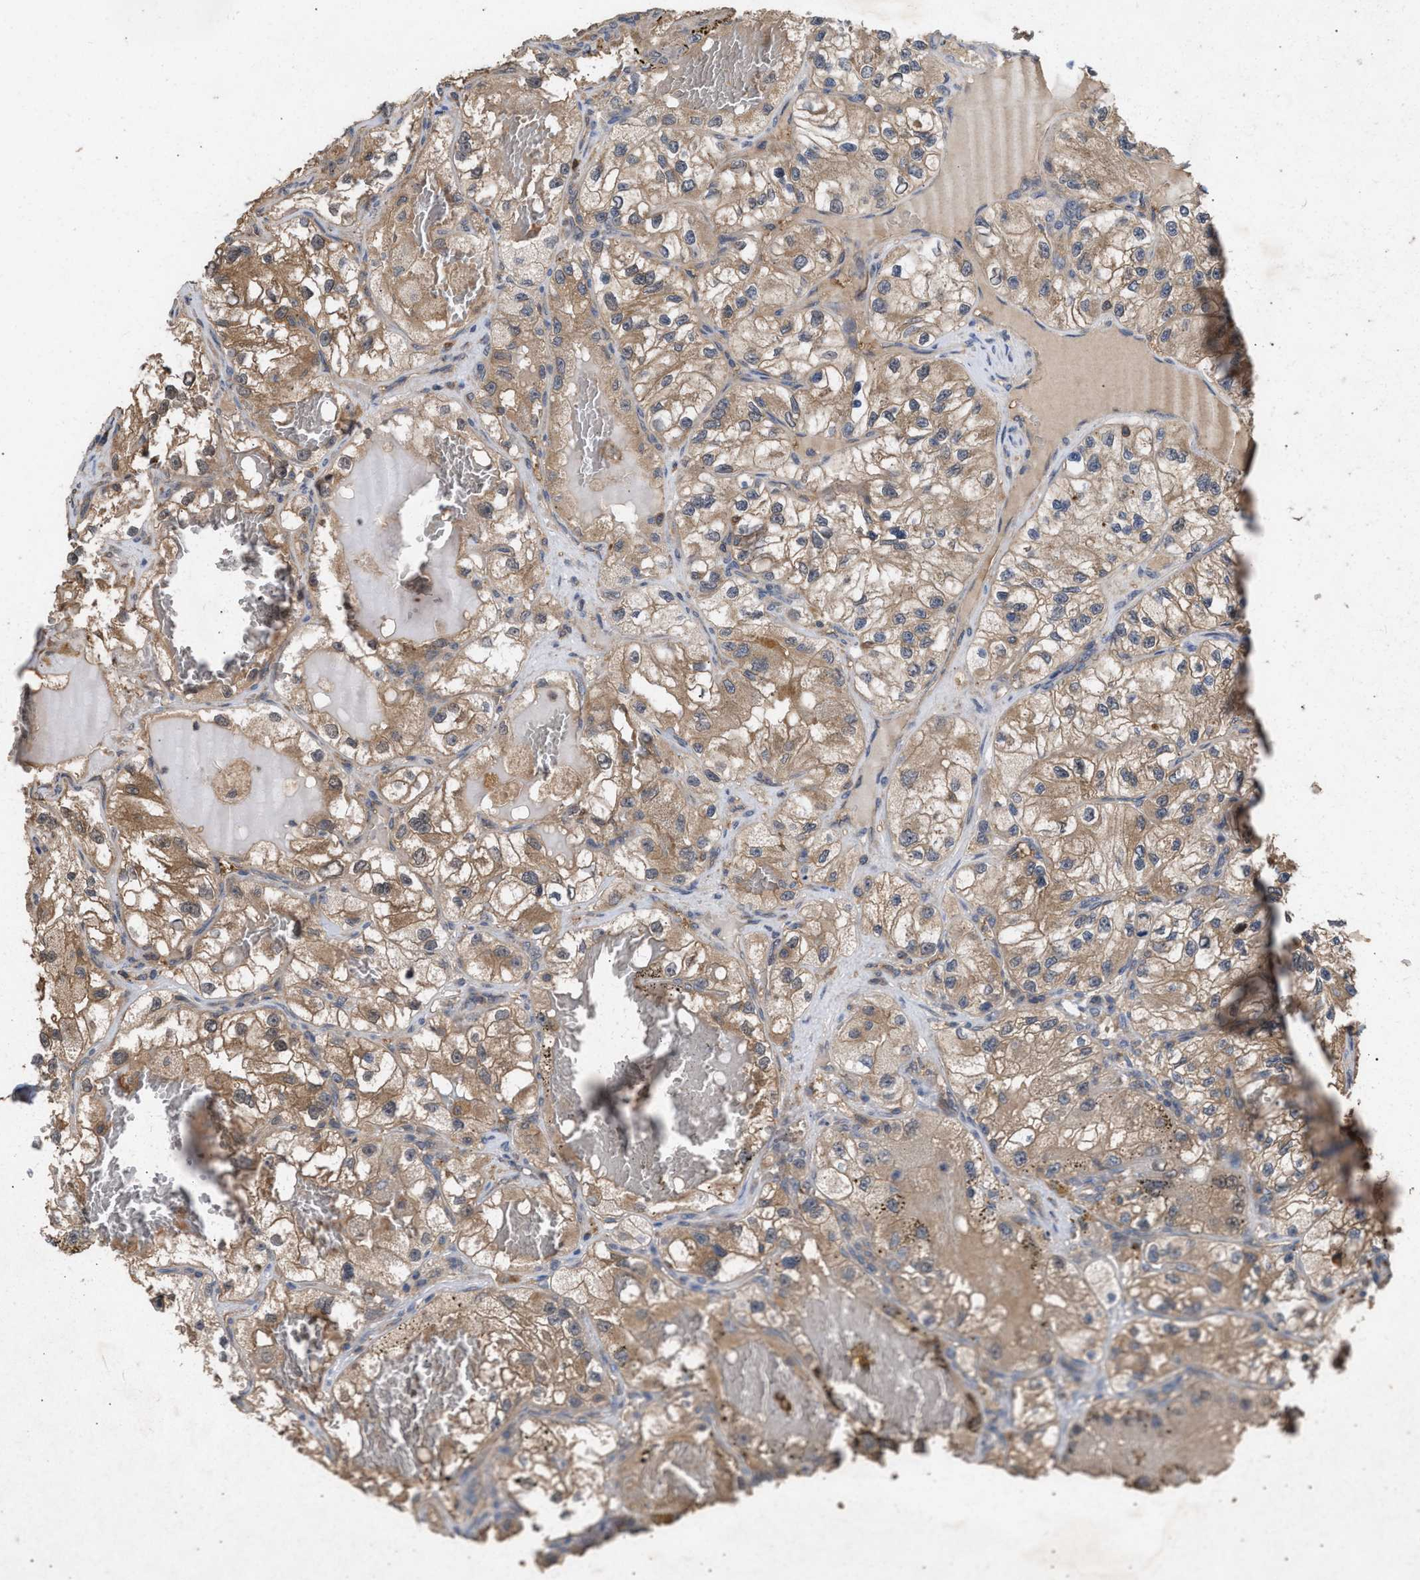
{"staining": {"intensity": "moderate", "quantity": ">75%", "location": "cytoplasmic/membranous"}, "tissue": "renal cancer", "cell_type": "Tumor cells", "image_type": "cancer", "snomed": [{"axis": "morphology", "description": "Adenocarcinoma, NOS"}, {"axis": "topography", "description": "Kidney"}], "caption": "IHC of renal adenocarcinoma exhibits medium levels of moderate cytoplasmic/membranous expression in approximately >75% of tumor cells.", "gene": "FITM1", "patient": {"sex": "female", "age": 57}}